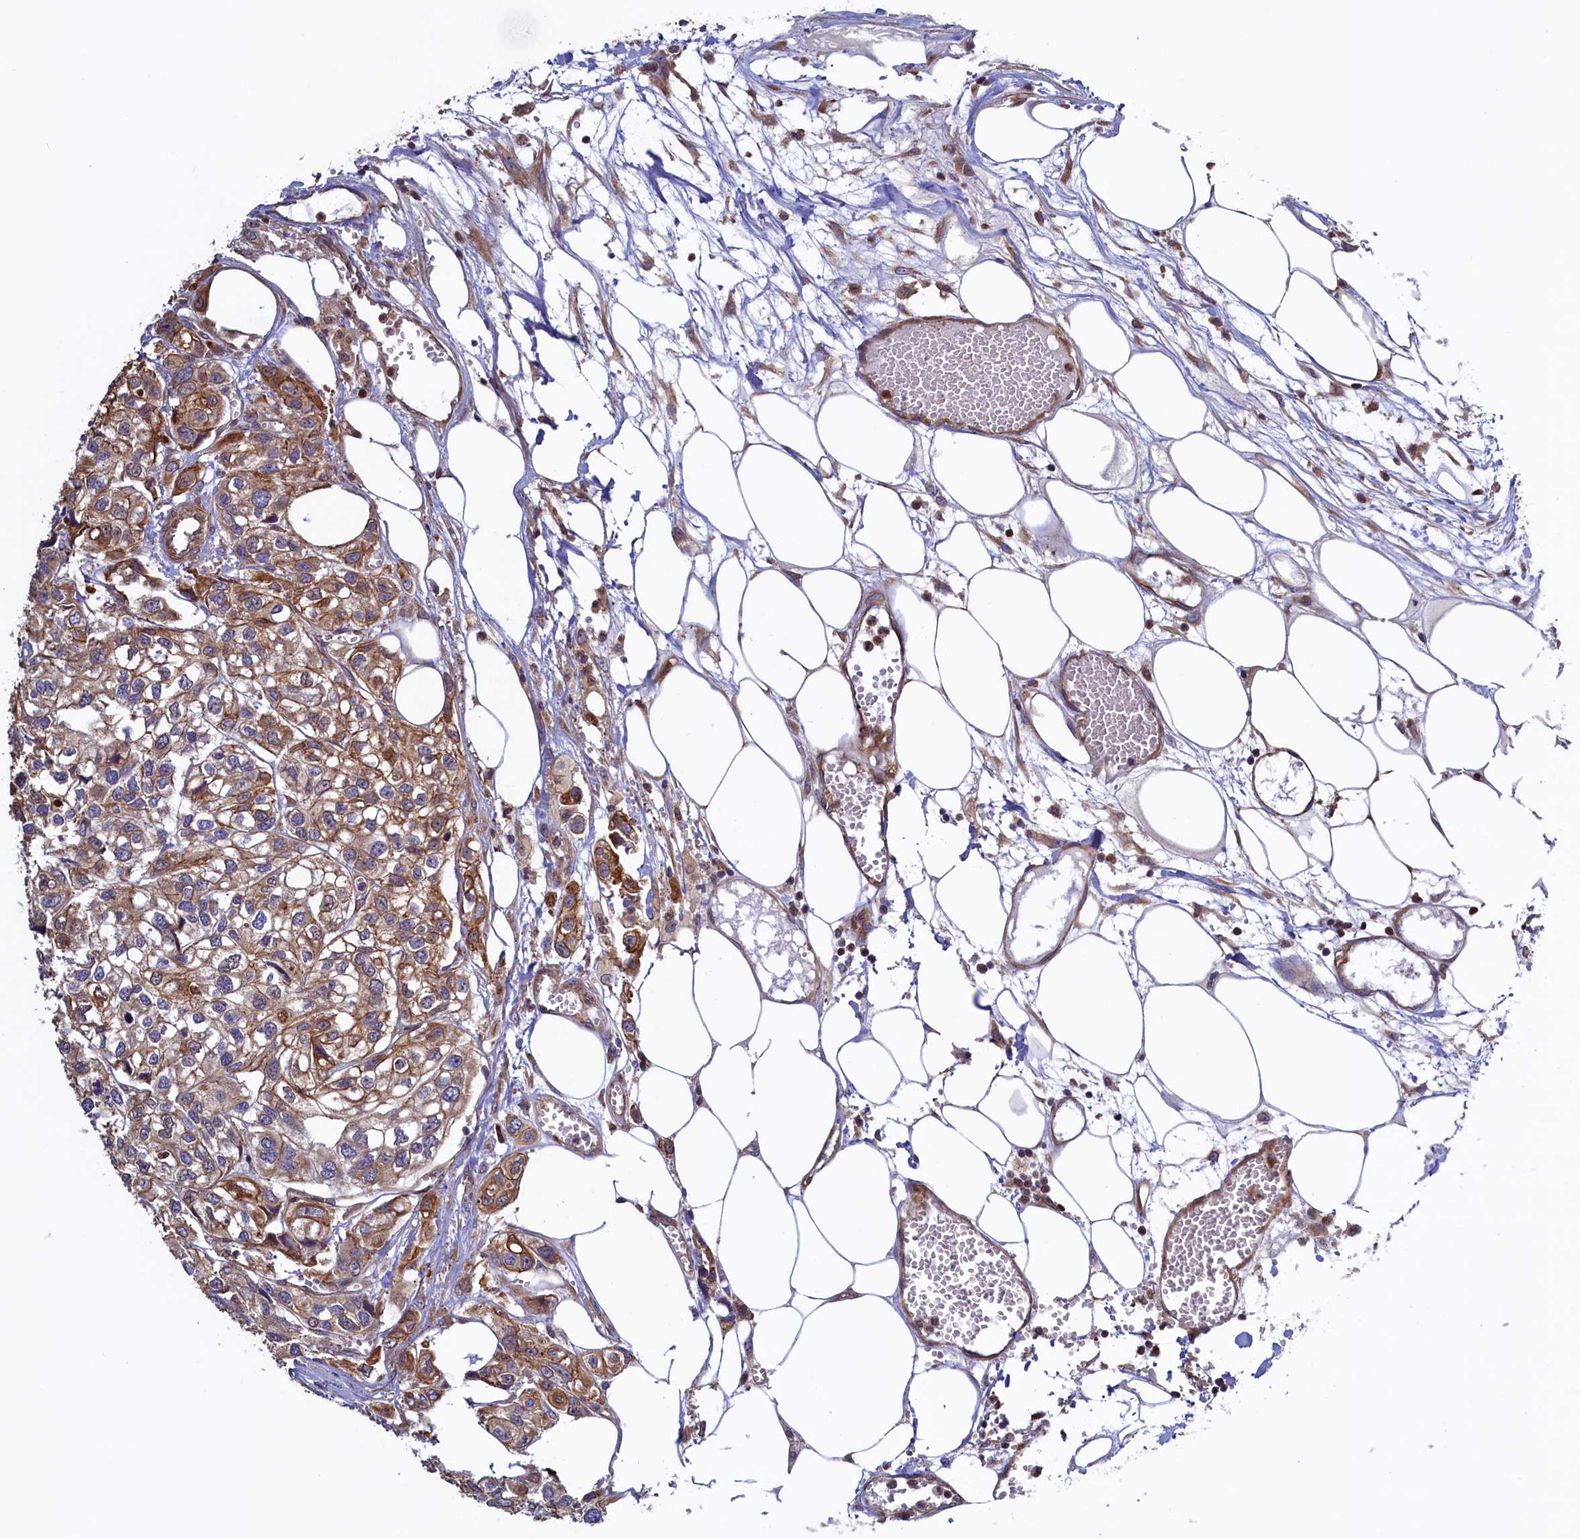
{"staining": {"intensity": "moderate", "quantity": "25%-75%", "location": "cytoplasmic/membranous"}, "tissue": "urothelial cancer", "cell_type": "Tumor cells", "image_type": "cancer", "snomed": [{"axis": "morphology", "description": "Urothelial carcinoma, High grade"}, {"axis": "topography", "description": "Urinary bladder"}], "caption": "Moderate cytoplasmic/membranous expression for a protein is present in approximately 25%-75% of tumor cells of urothelial cancer using immunohistochemistry (IHC).", "gene": "ATXN2L", "patient": {"sex": "male", "age": 67}}